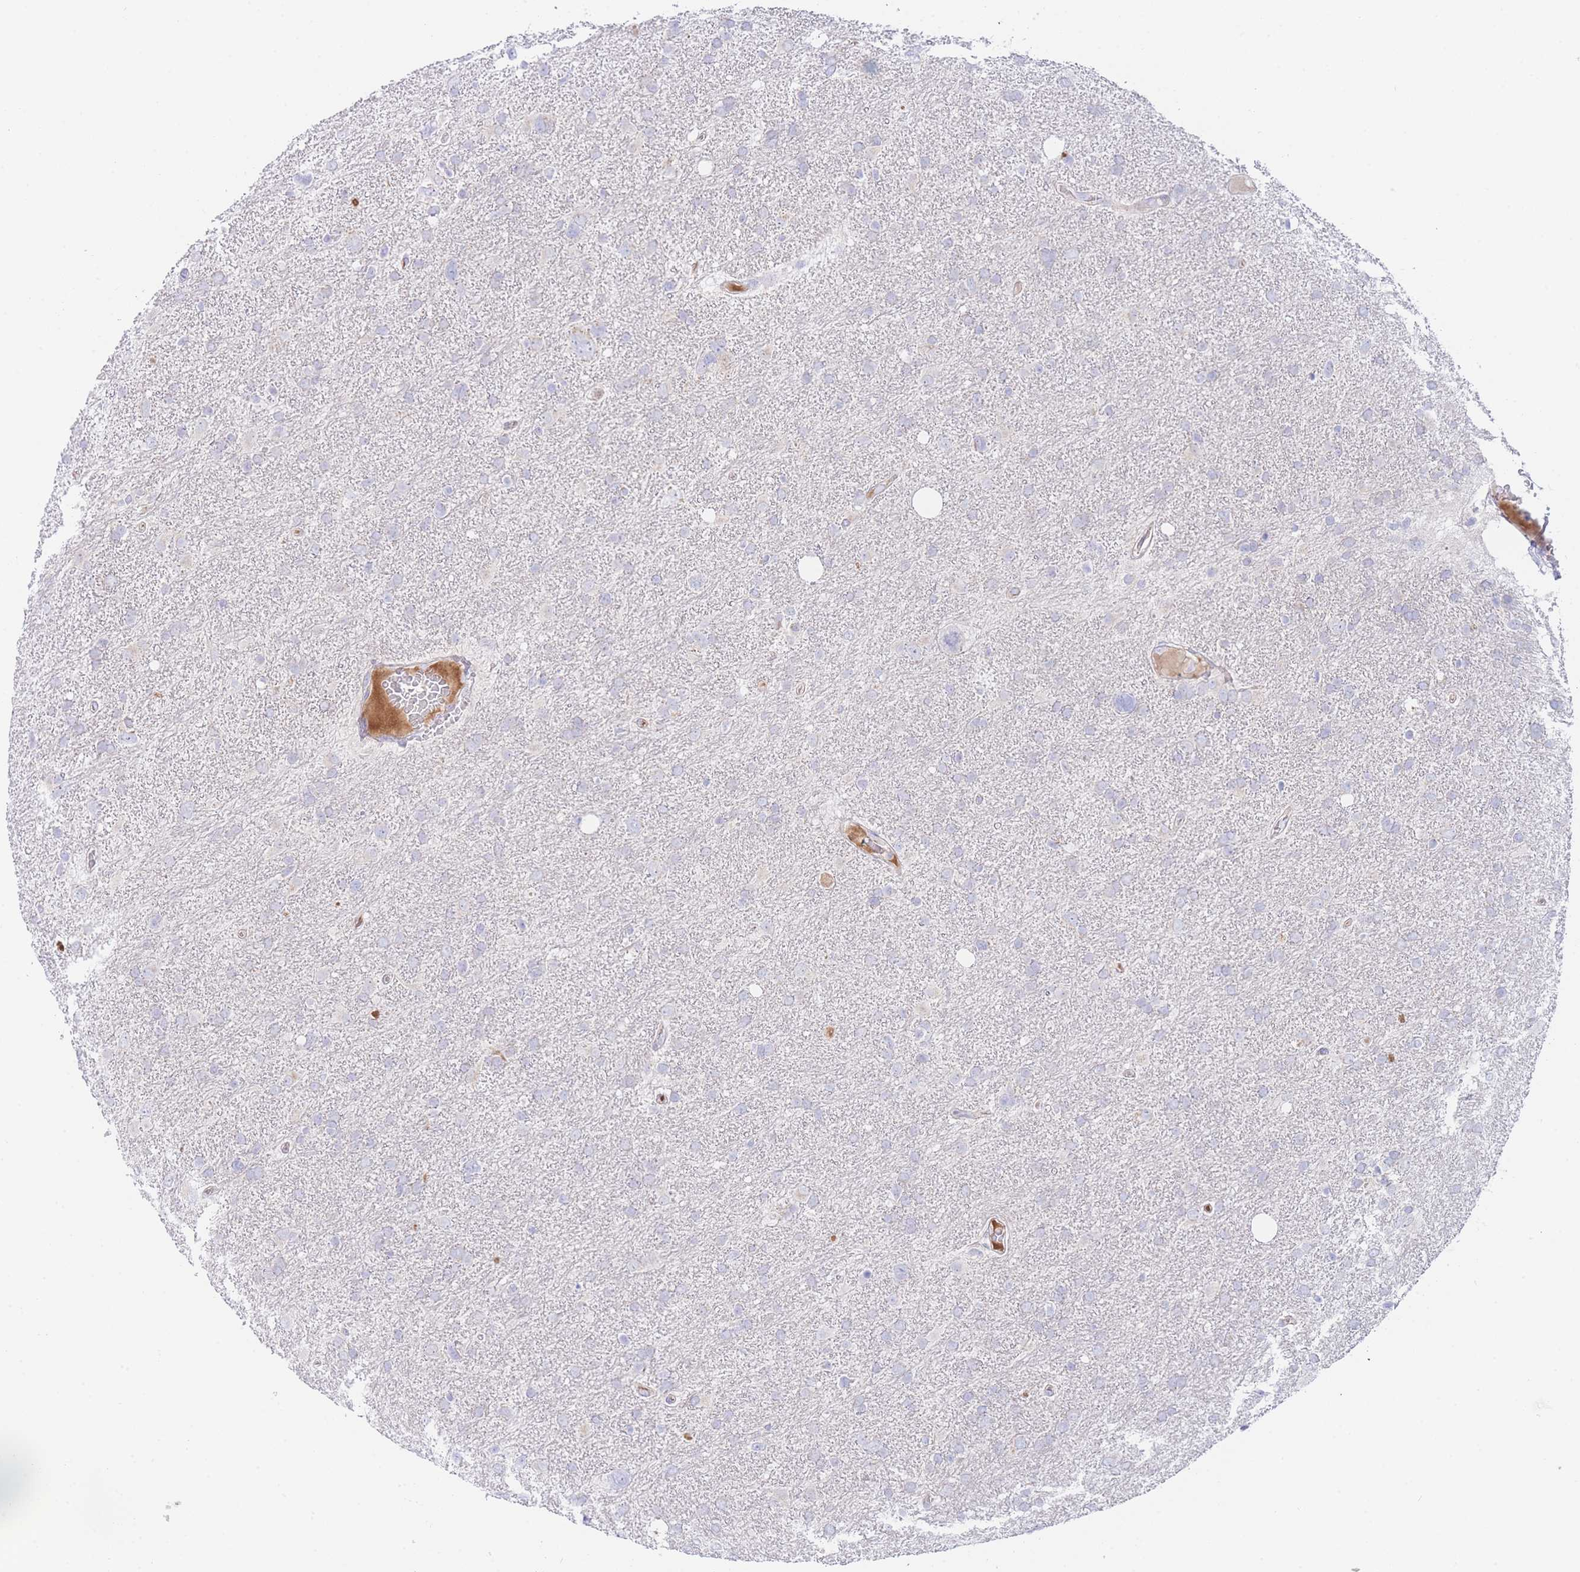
{"staining": {"intensity": "negative", "quantity": "none", "location": "none"}, "tissue": "glioma", "cell_type": "Tumor cells", "image_type": "cancer", "snomed": [{"axis": "morphology", "description": "Glioma, malignant, High grade"}, {"axis": "topography", "description": "Brain"}], "caption": "There is no significant positivity in tumor cells of glioma. (Brightfield microscopy of DAB (3,3'-diaminobenzidine) IHC at high magnification).", "gene": "GPAM", "patient": {"sex": "male", "age": 61}}